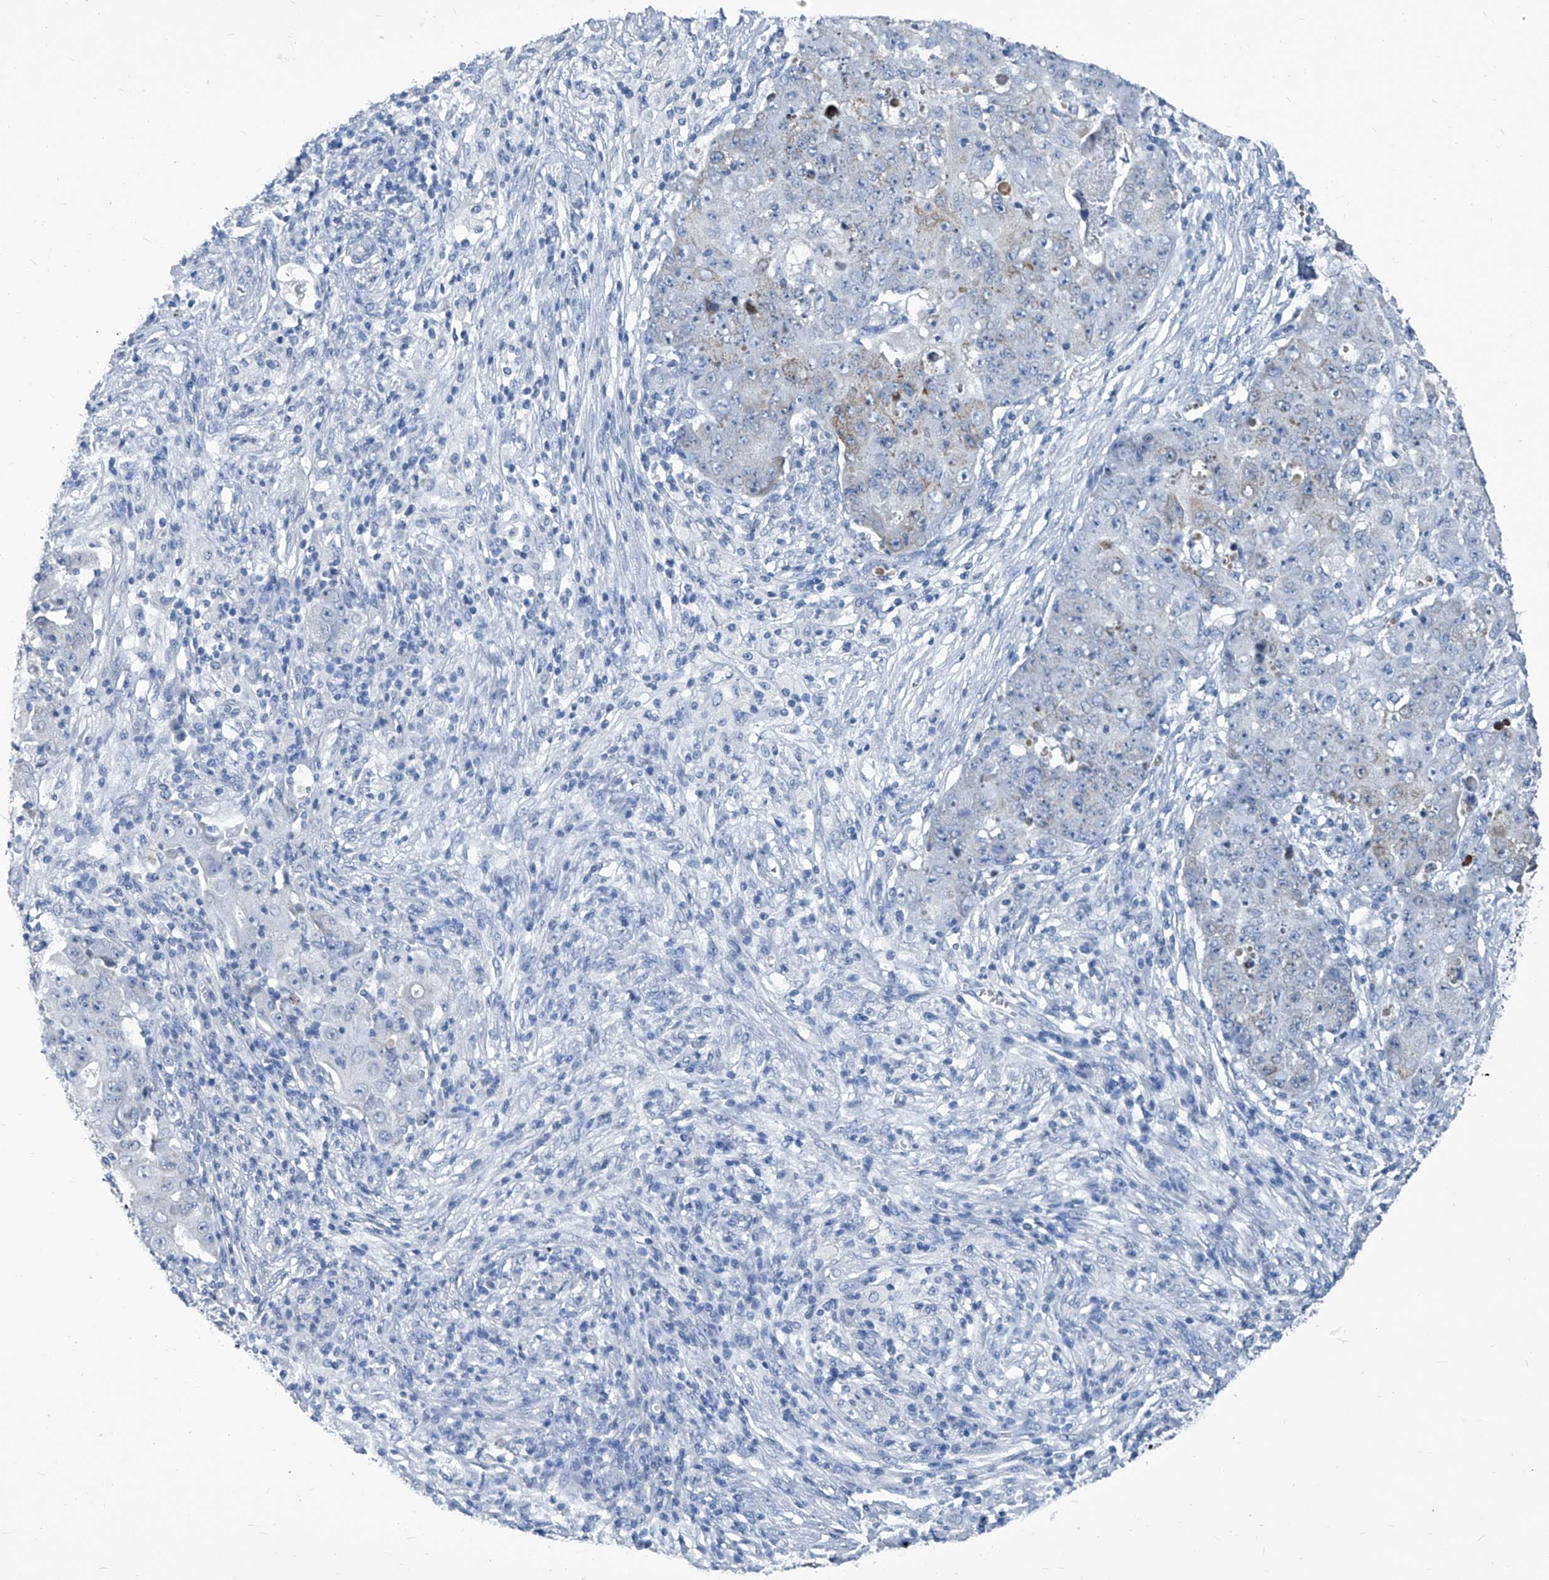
{"staining": {"intensity": "negative", "quantity": "none", "location": "none"}, "tissue": "ovarian cancer", "cell_type": "Tumor cells", "image_type": "cancer", "snomed": [{"axis": "morphology", "description": "Carcinoma, endometroid"}, {"axis": "topography", "description": "Ovary"}], "caption": "Immunohistochemical staining of ovarian cancer demonstrates no significant expression in tumor cells.", "gene": "MTARC1", "patient": {"sex": "female", "age": 42}}